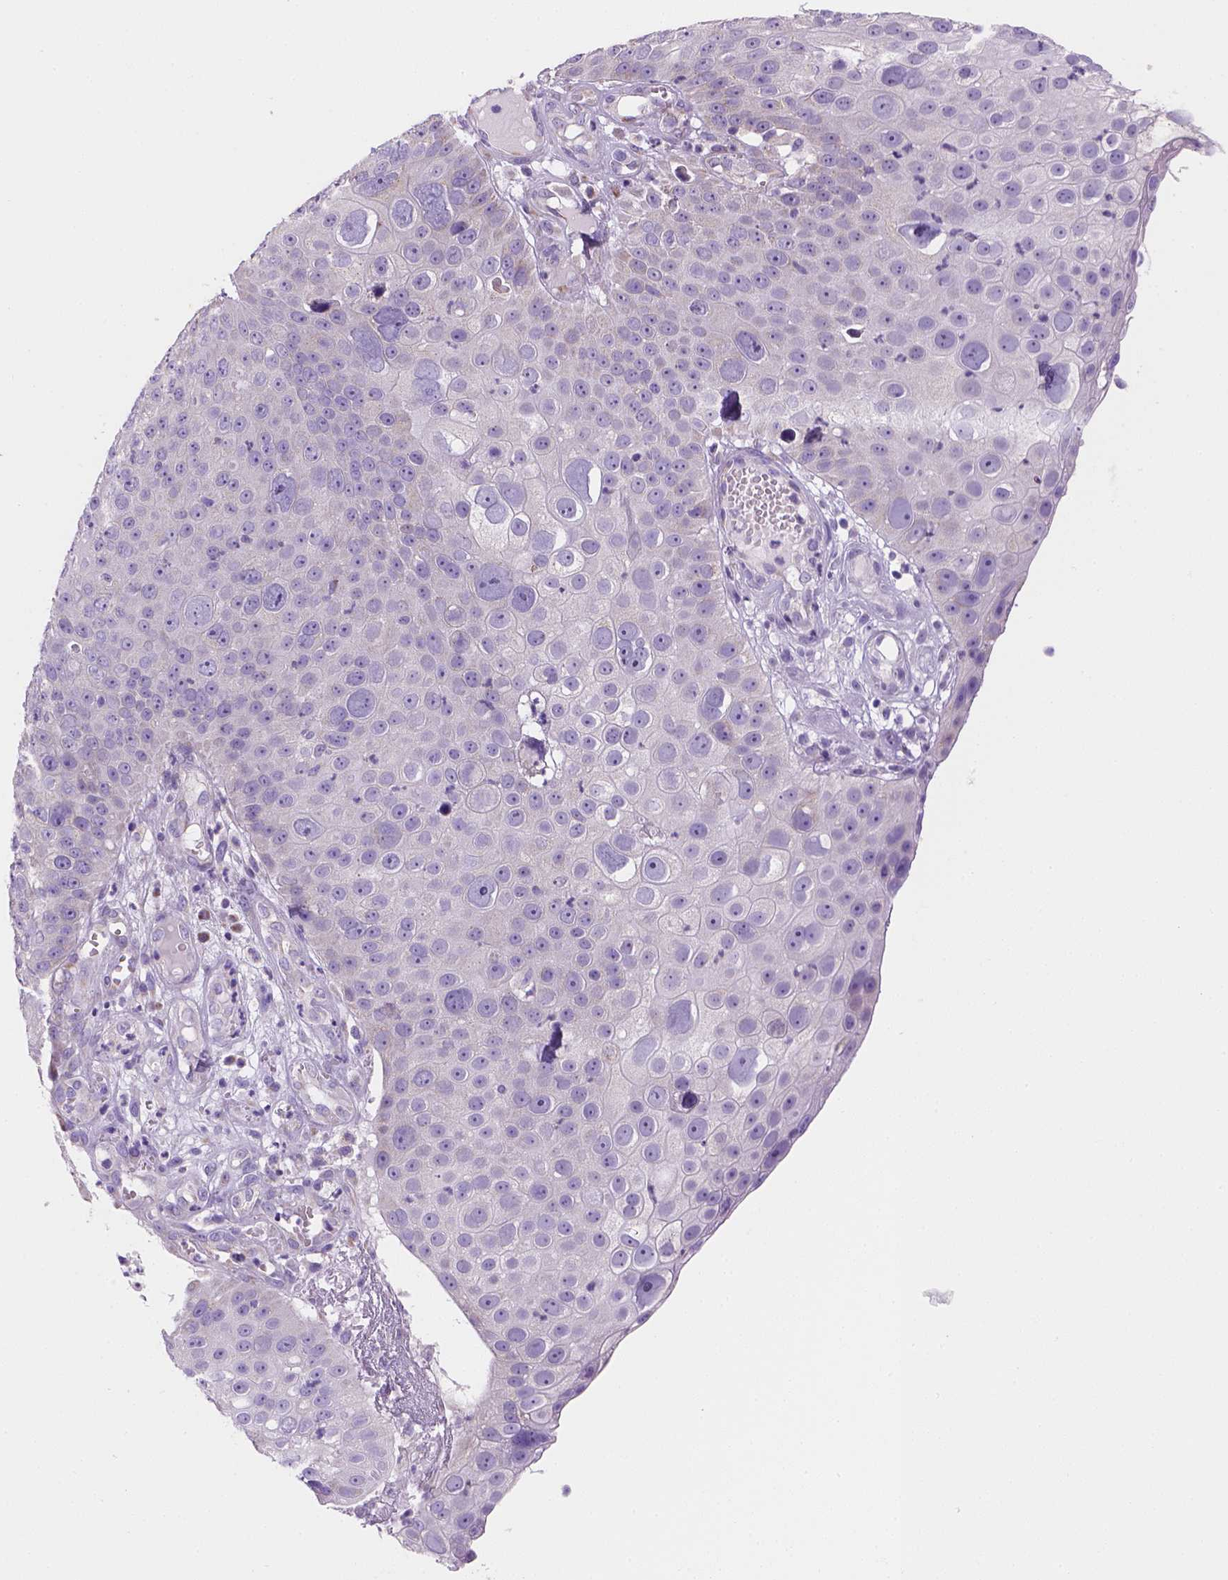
{"staining": {"intensity": "negative", "quantity": "none", "location": "none"}, "tissue": "skin cancer", "cell_type": "Tumor cells", "image_type": "cancer", "snomed": [{"axis": "morphology", "description": "Squamous cell carcinoma, NOS"}, {"axis": "topography", "description": "Skin"}], "caption": "Tumor cells show no significant expression in squamous cell carcinoma (skin).", "gene": "CES2", "patient": {"sex": "male", "age": 71}}